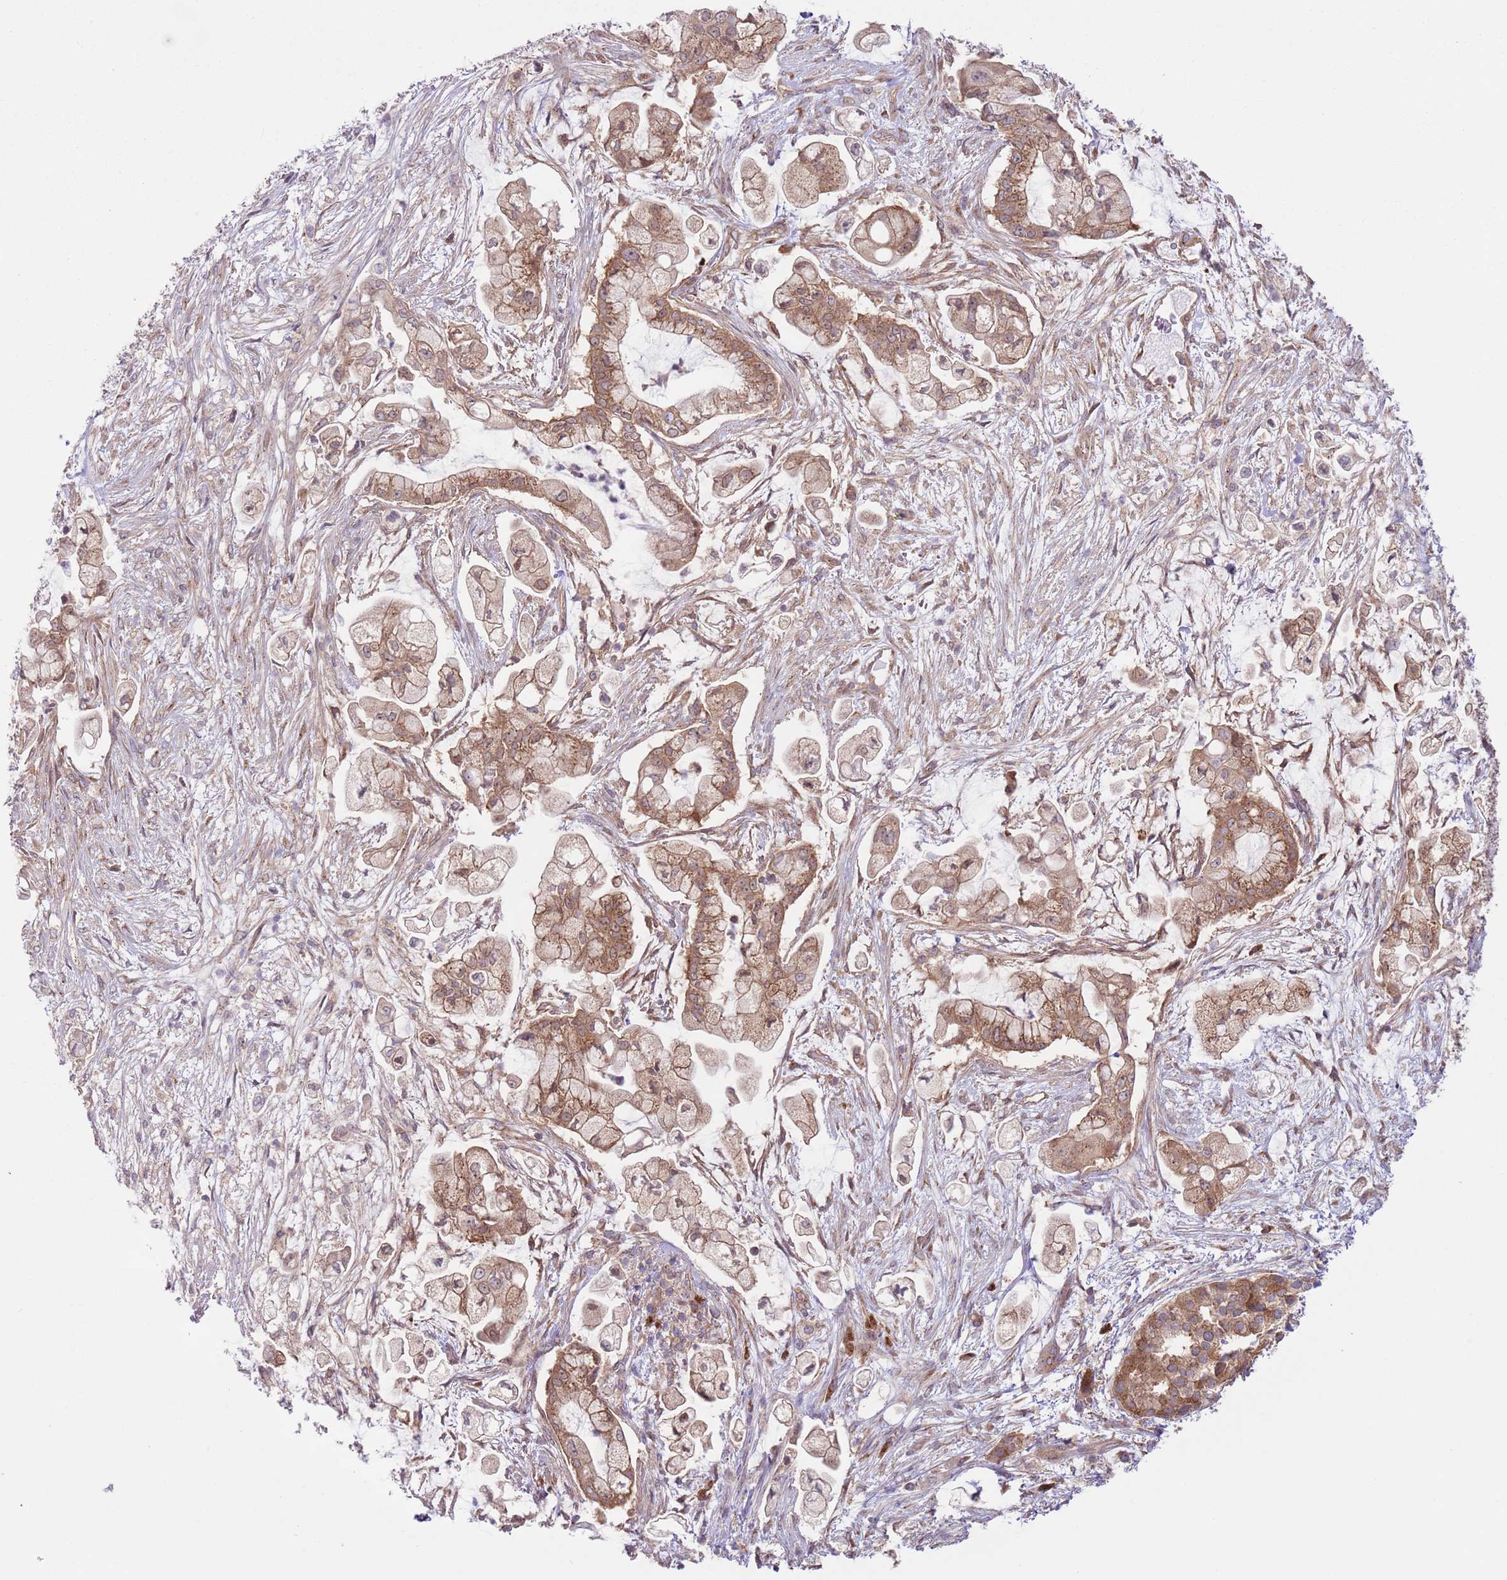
{"staining": {"intensity": "moderate", "quantity": ">75%", "location": "cytoplasmic/membranous"}, "tissue": "pancreatic cancer", "cell_type": "Tumor cells", "image_type": "cancer", "snomed": [{"axis": "morphology", "description": "Adenocarcinoma, NOS"}, {"axis": "topography", "description": "Pancreas"}], "caption": "Pancreatic cancer (adenocarcinoma) tissue exhibits moderate cytoplasmic/membranous positivity in approximately >75% of tumor cells, visualized by immunohistochemistry.", "gene": "COPE", "patient": {"sex": "female", "age": 69}}